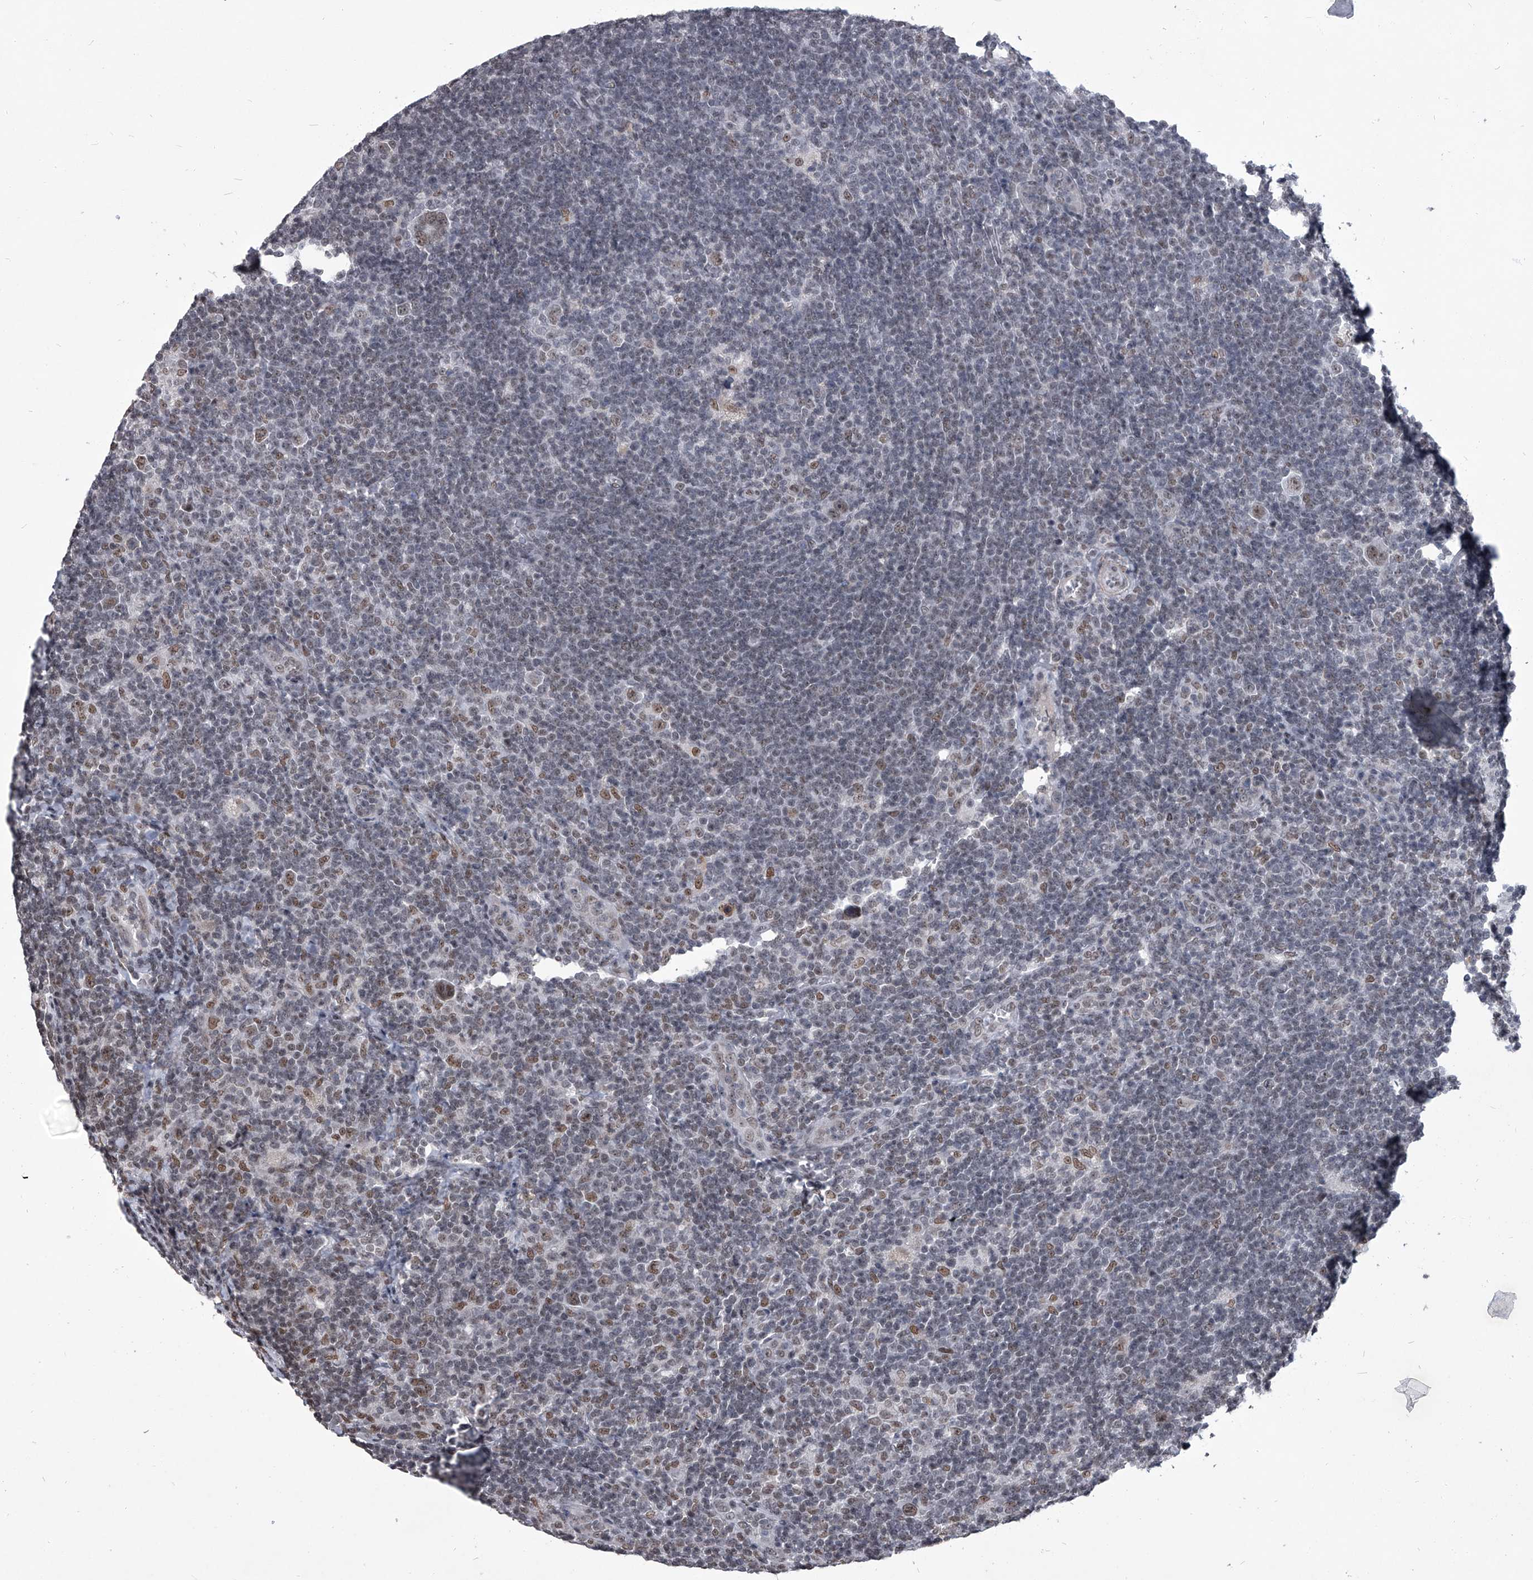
{"staining": {"intensity": "weak", "quantity": ">75%", "location": "nuclear"}, "tissue": "lymphoma", "cell_type": "Tumor cells", "image_type": "cancer", "snomed": [{"axis": "morphology", "description": "Hodgkin's disease, NOS"}, {"axis": "topography", "description": "Lymph node"}], "caption": "Protein staining of lymphoma tissue shows weak nuclear staining in approximately >75% of tumor cells.", "gene": "PPIL4", "patient": {"sex": "female", "age": 57}}